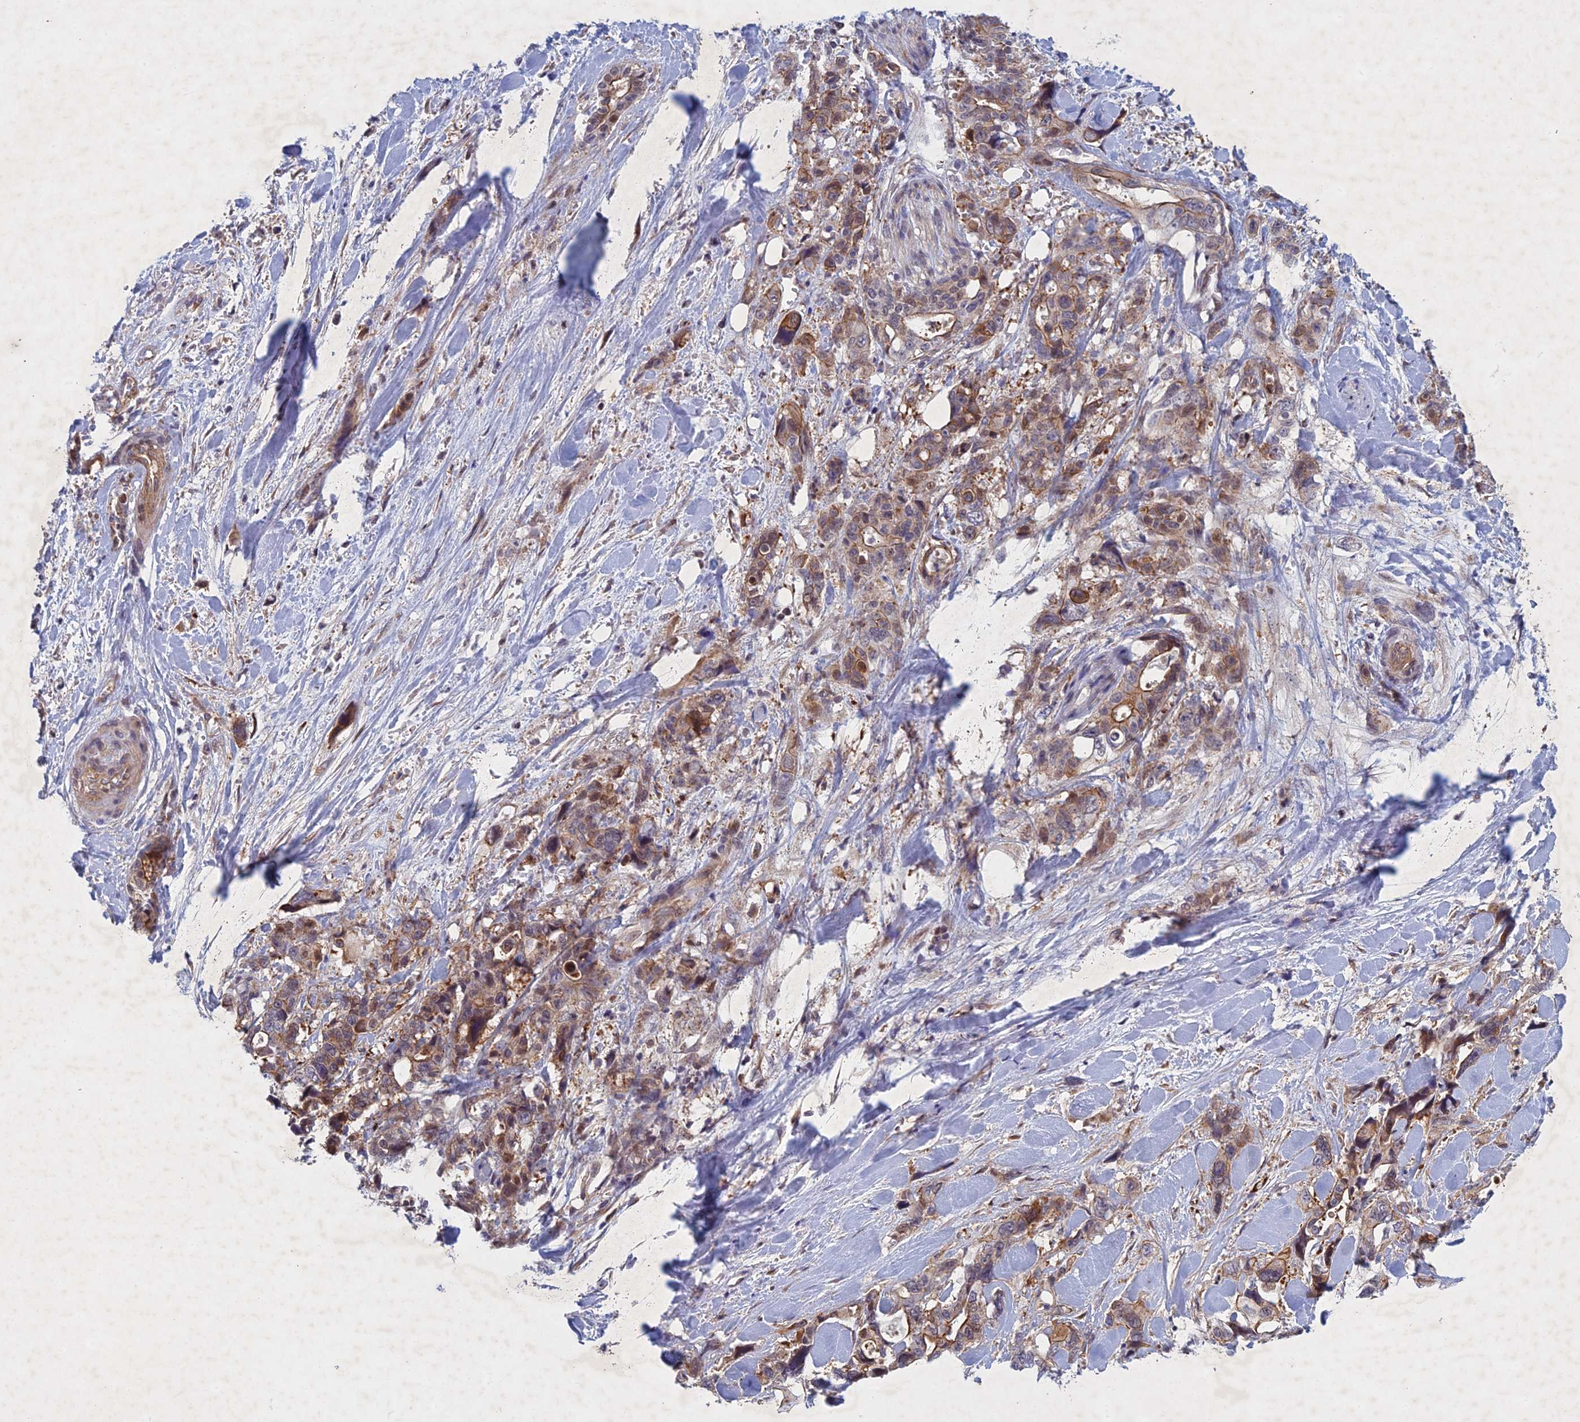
{"staining": {"intensity": "moderate", "quantity": "<25%", "location": "cytoplasmic/membranous"}, "tissue": "pancreatic cancer", "cell_type": "Tumor cells", "image_type": "cancer", "snomed": [{"axis": "morphology", "description": "Adenocarcinoma, NOS"}, {"axis": "topography", "description": "Pancreas"}], "caption": "High-power microscopy captured an immunohistochemistry photomicrograph of adenocarcinoma (pancreatic), revealing moderate cytoplasmic/membranous expression in about <25% of tumor cells.", "gene": "PTHLH", "patient": {"sex": "male", "age": 46}}